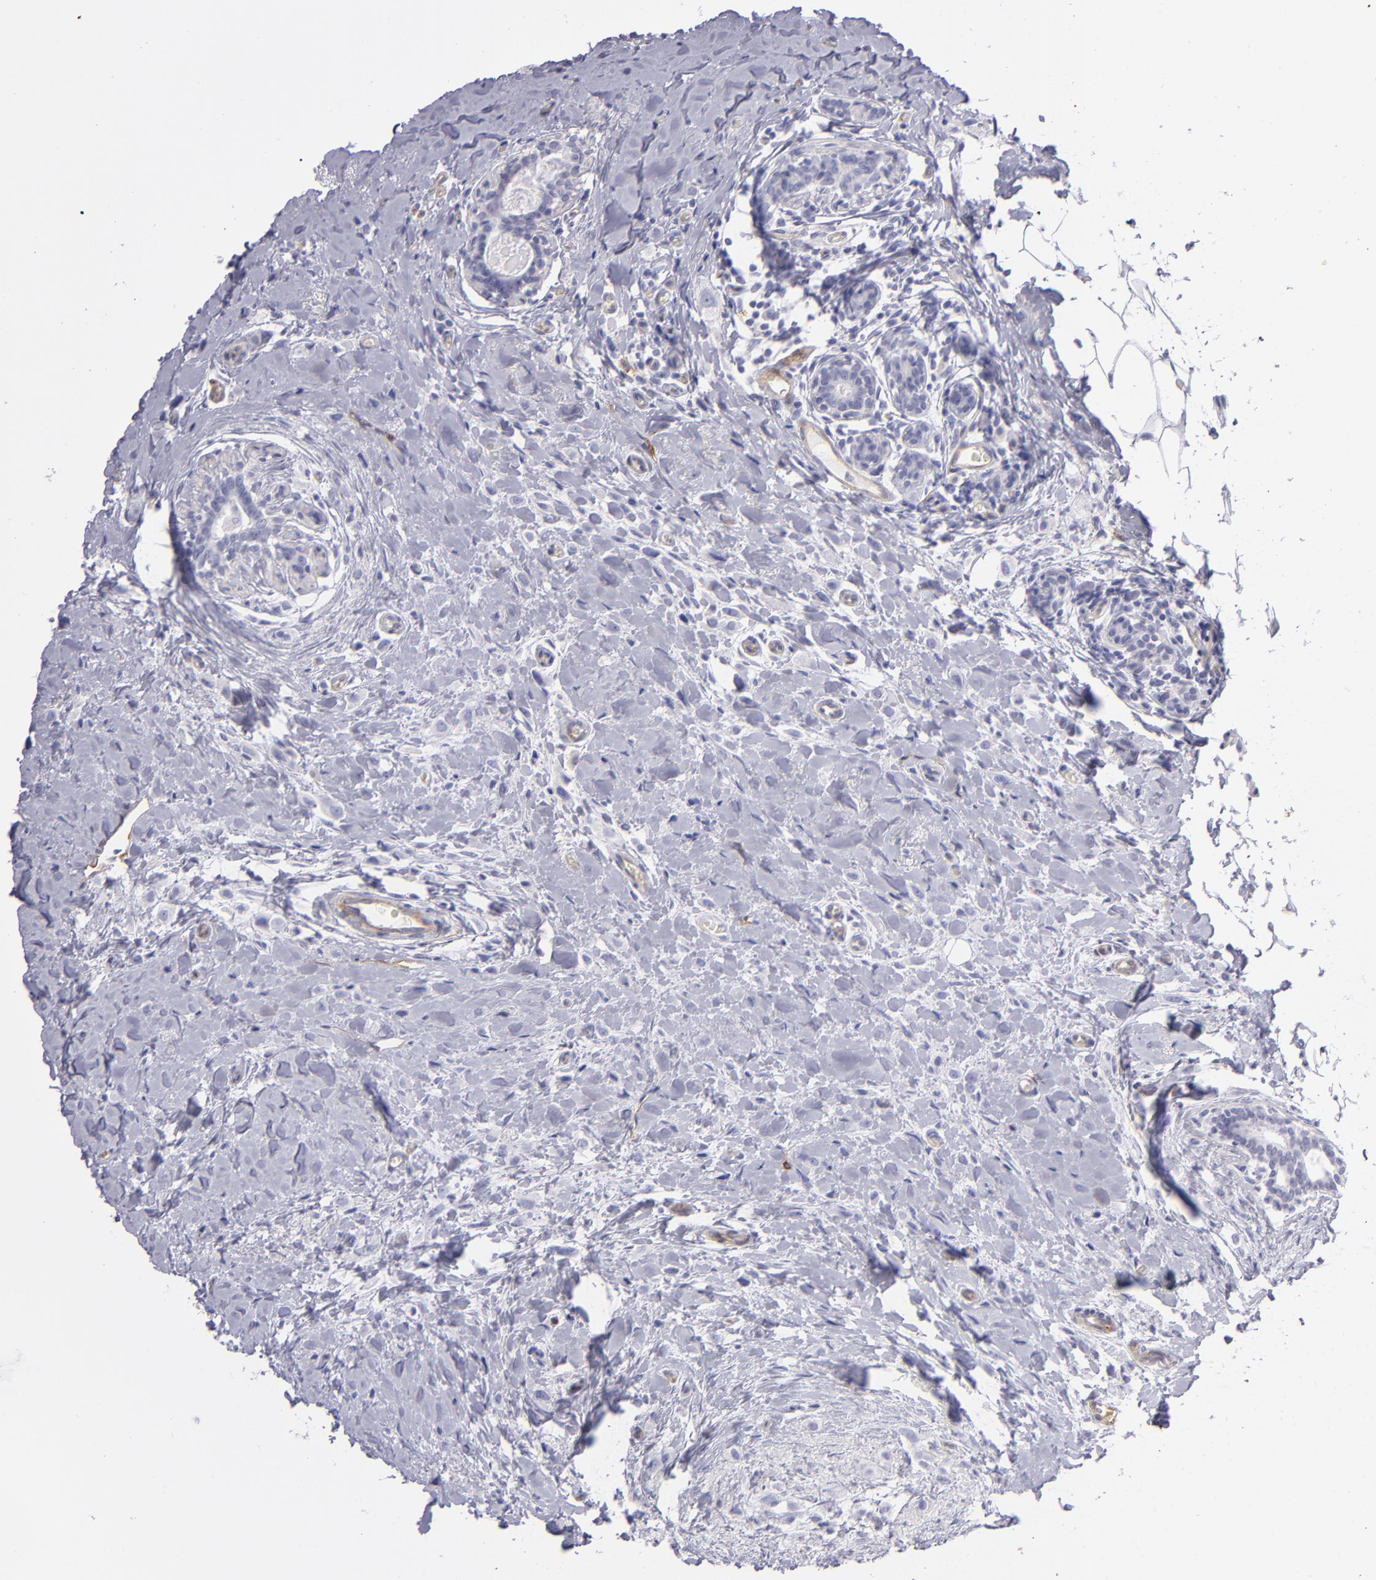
{"staining": {"intensity": "negative", "quantity": "none", "location": "none"}, "tissue": "breast cancer", "cell_type": "Tumor cells", "image_type": "cancer", "snomed": [{"axis": "morphology", "description": "Lobular carcinoma"}, {"axis": "topography", "description": "Breast"}], "caption": "This photomicrograph is of breast cancer (lobular carcinoma) stained with IHC to label a protein in brown with the nuclei are counter-stained blue. There is no expression in tumor cells.", "gene": "THBD", "patient": {"sex": "female", "age": 57}}